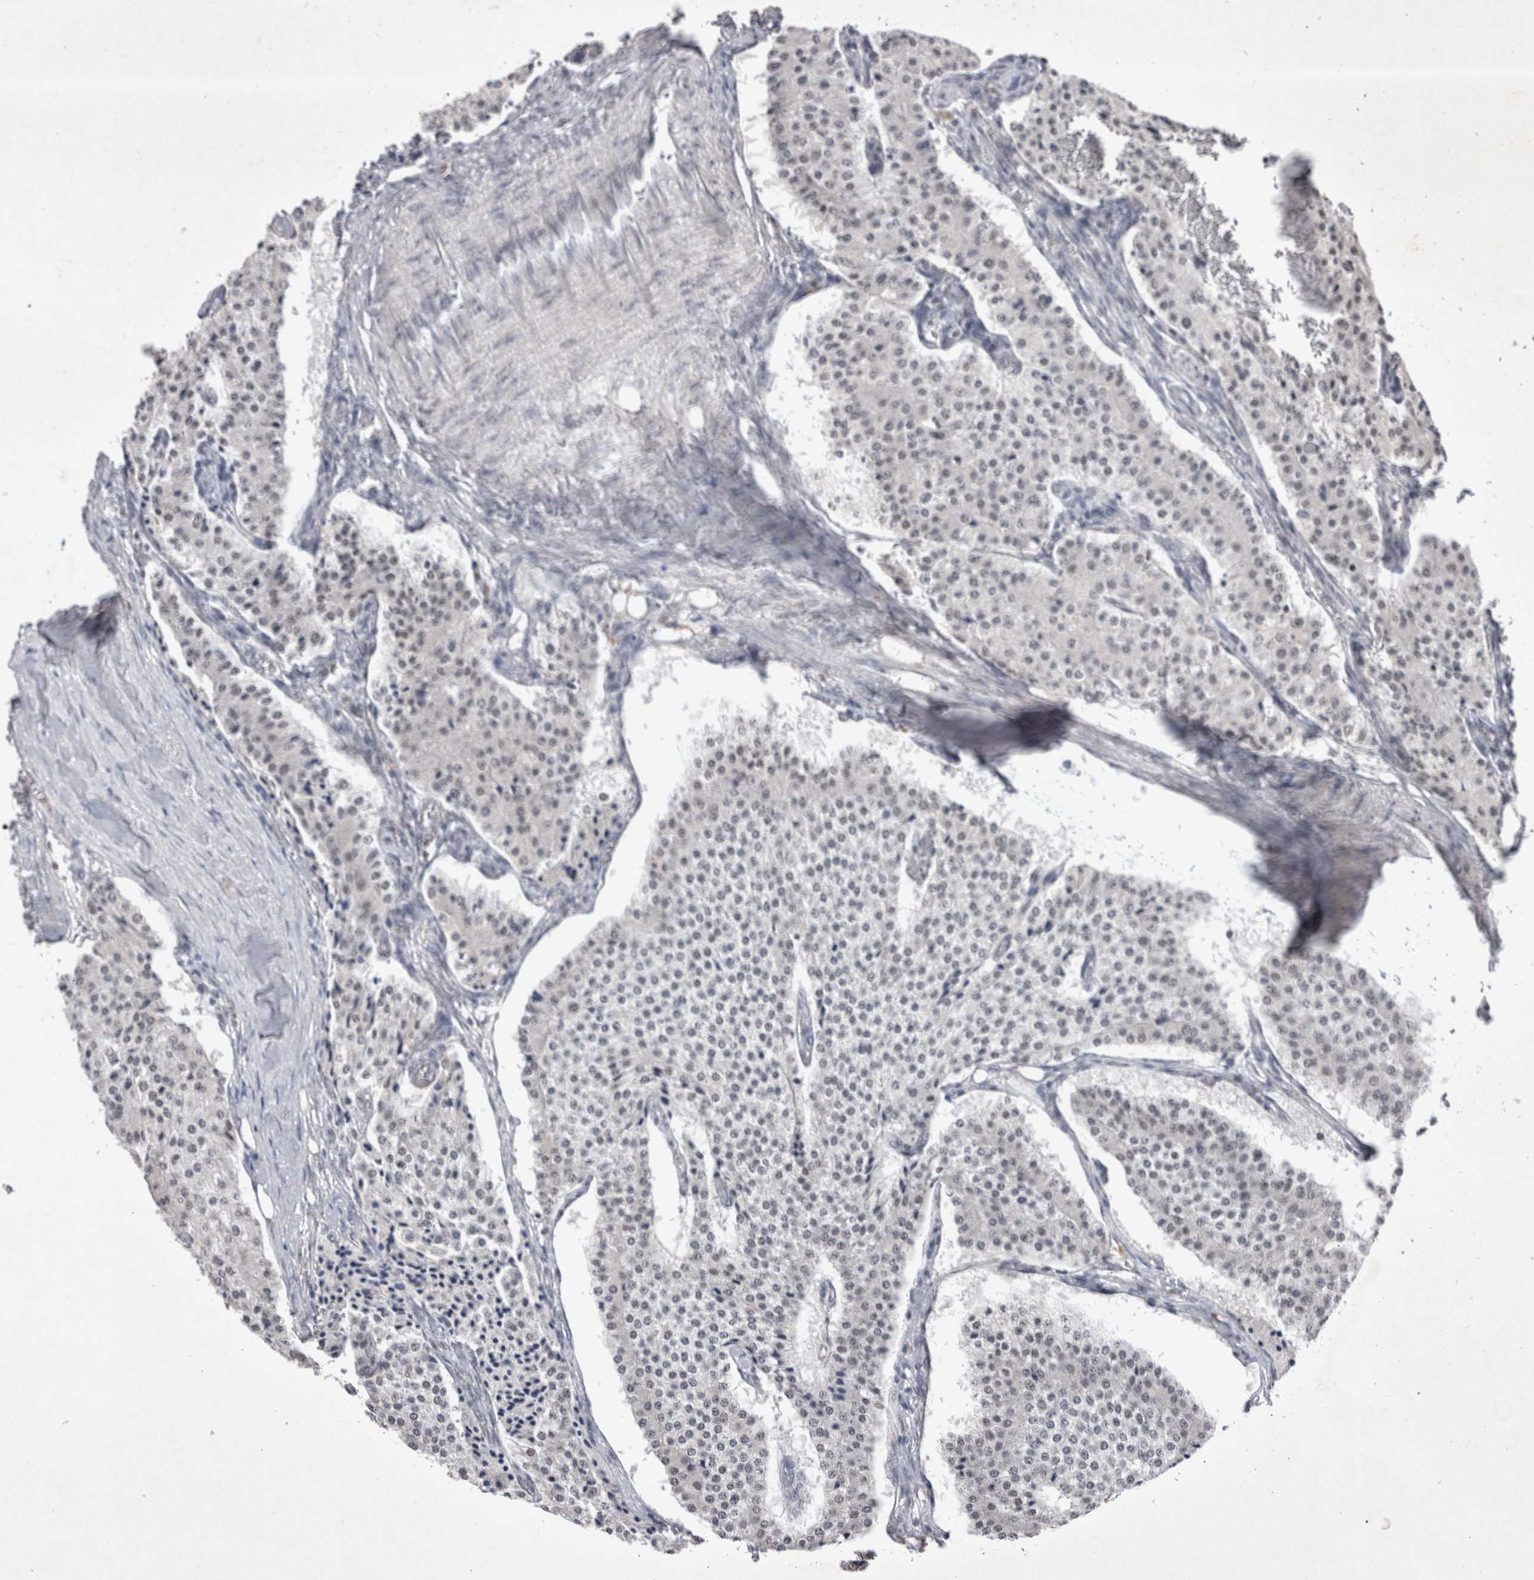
{"staining": {"intensity": "negative", "quantity": "none", "location": "none"}, "tissue": "carcinoid", "cell_type": "Tumor cells", "image_type": "cancer", "snomed": [{"axis": "morphology", "description": "Carcinoid, malignant, NOS"}, {"axis": "topography", "description": "Colon"}], "caption": "The micrograph demonstrates no significant positivity in tumor cells of carcinoid (malignant).", "gene": "RBM6", "patient": {"sex": "female", "age": 52}}